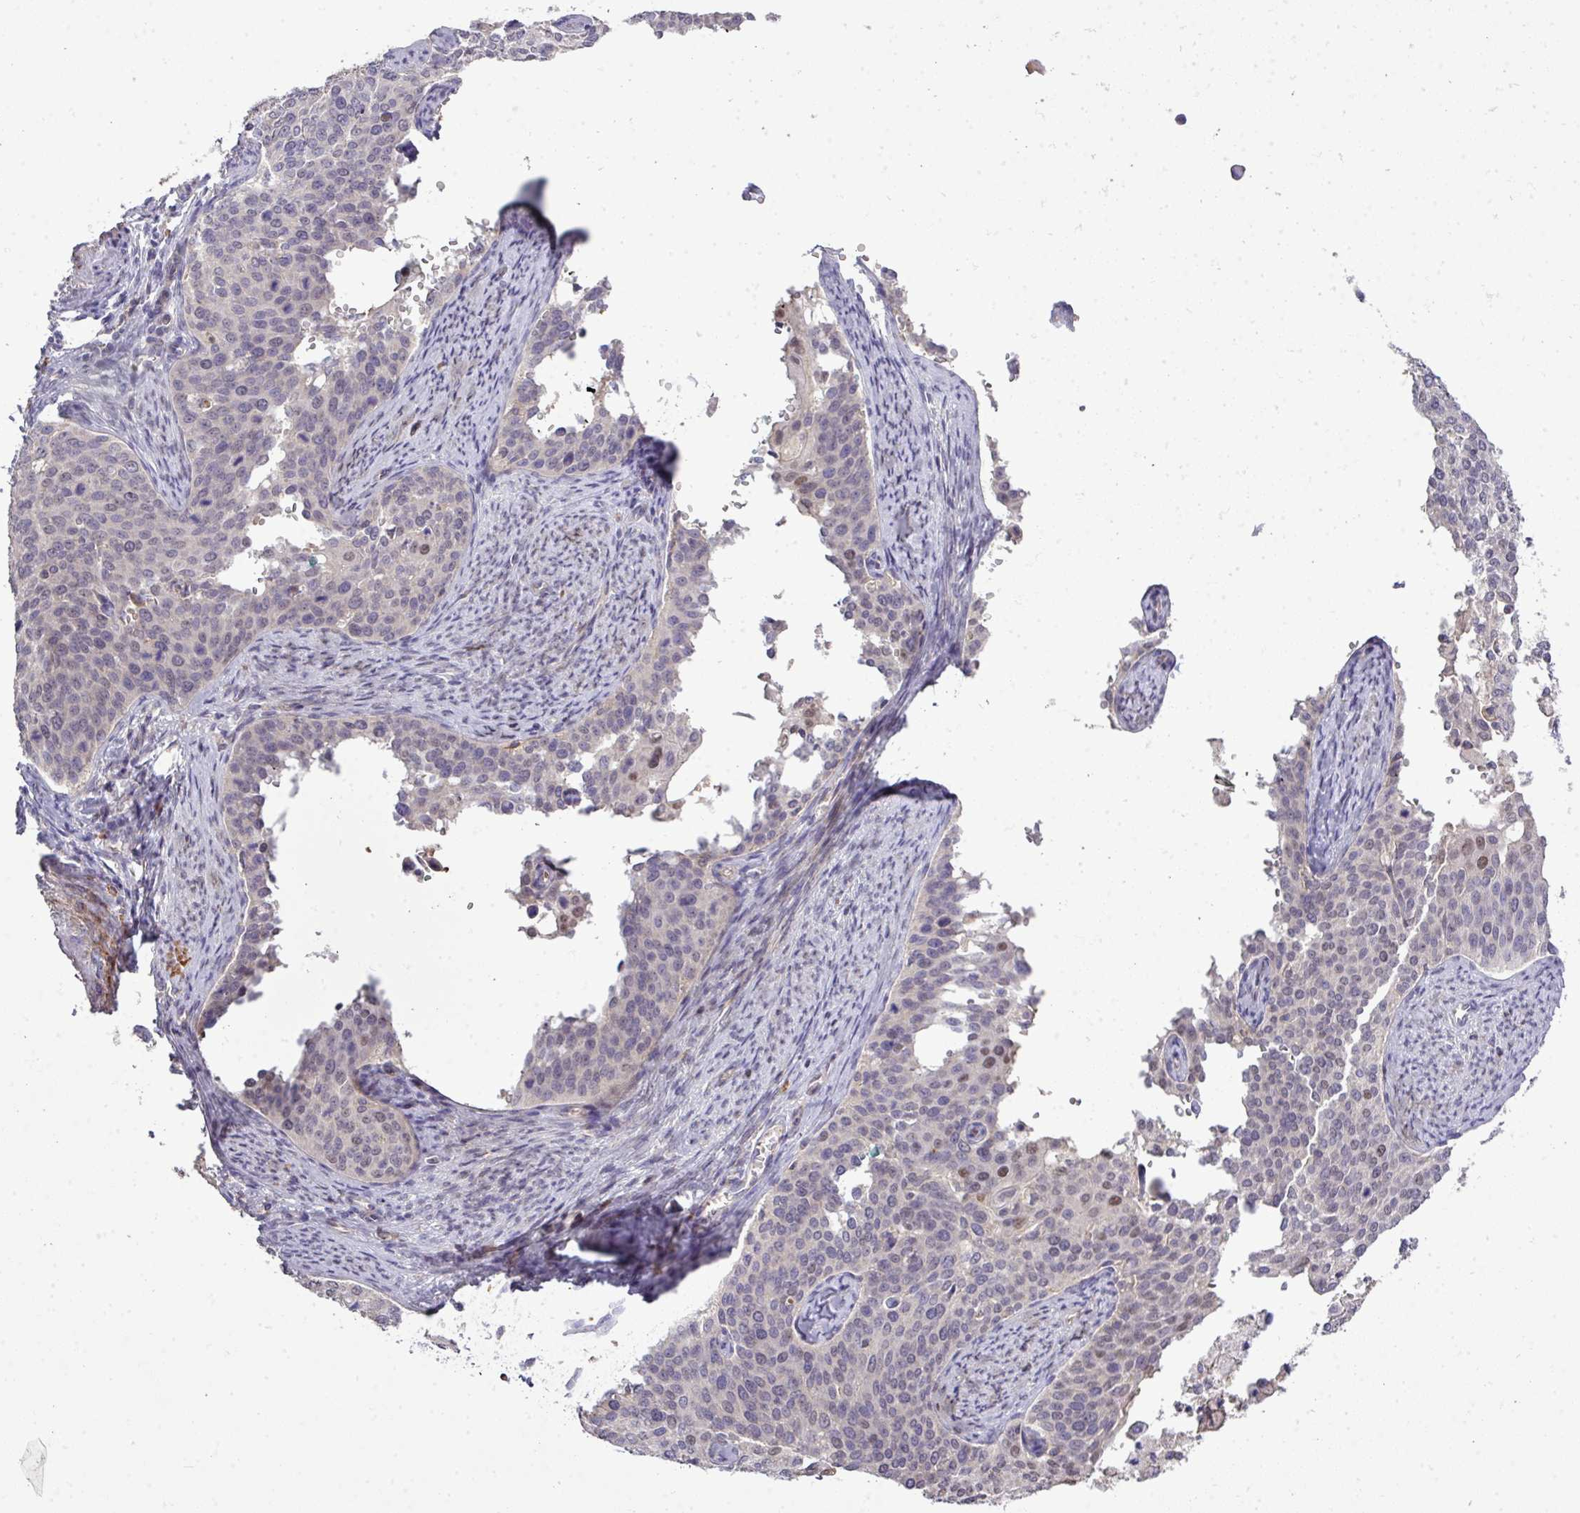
{"staining": {"intensity": "negative", "quantity": "none", "location": "none"}, "tissue": "cervical cancer", "cell_type": "Tumor cells", "image_type": "cancer", "snomed": [{"axis": "morphology", "description": "Squamous cell carcinoma, NOS"}, {"axis": "topography", "description": "Cervix"}], "caption": "Photomicrograph shows no protein positivity in tumor cells of cervical cancer tissue.", "gene": "TPRA1", "patient": {"sex": "female", "age": 44}}